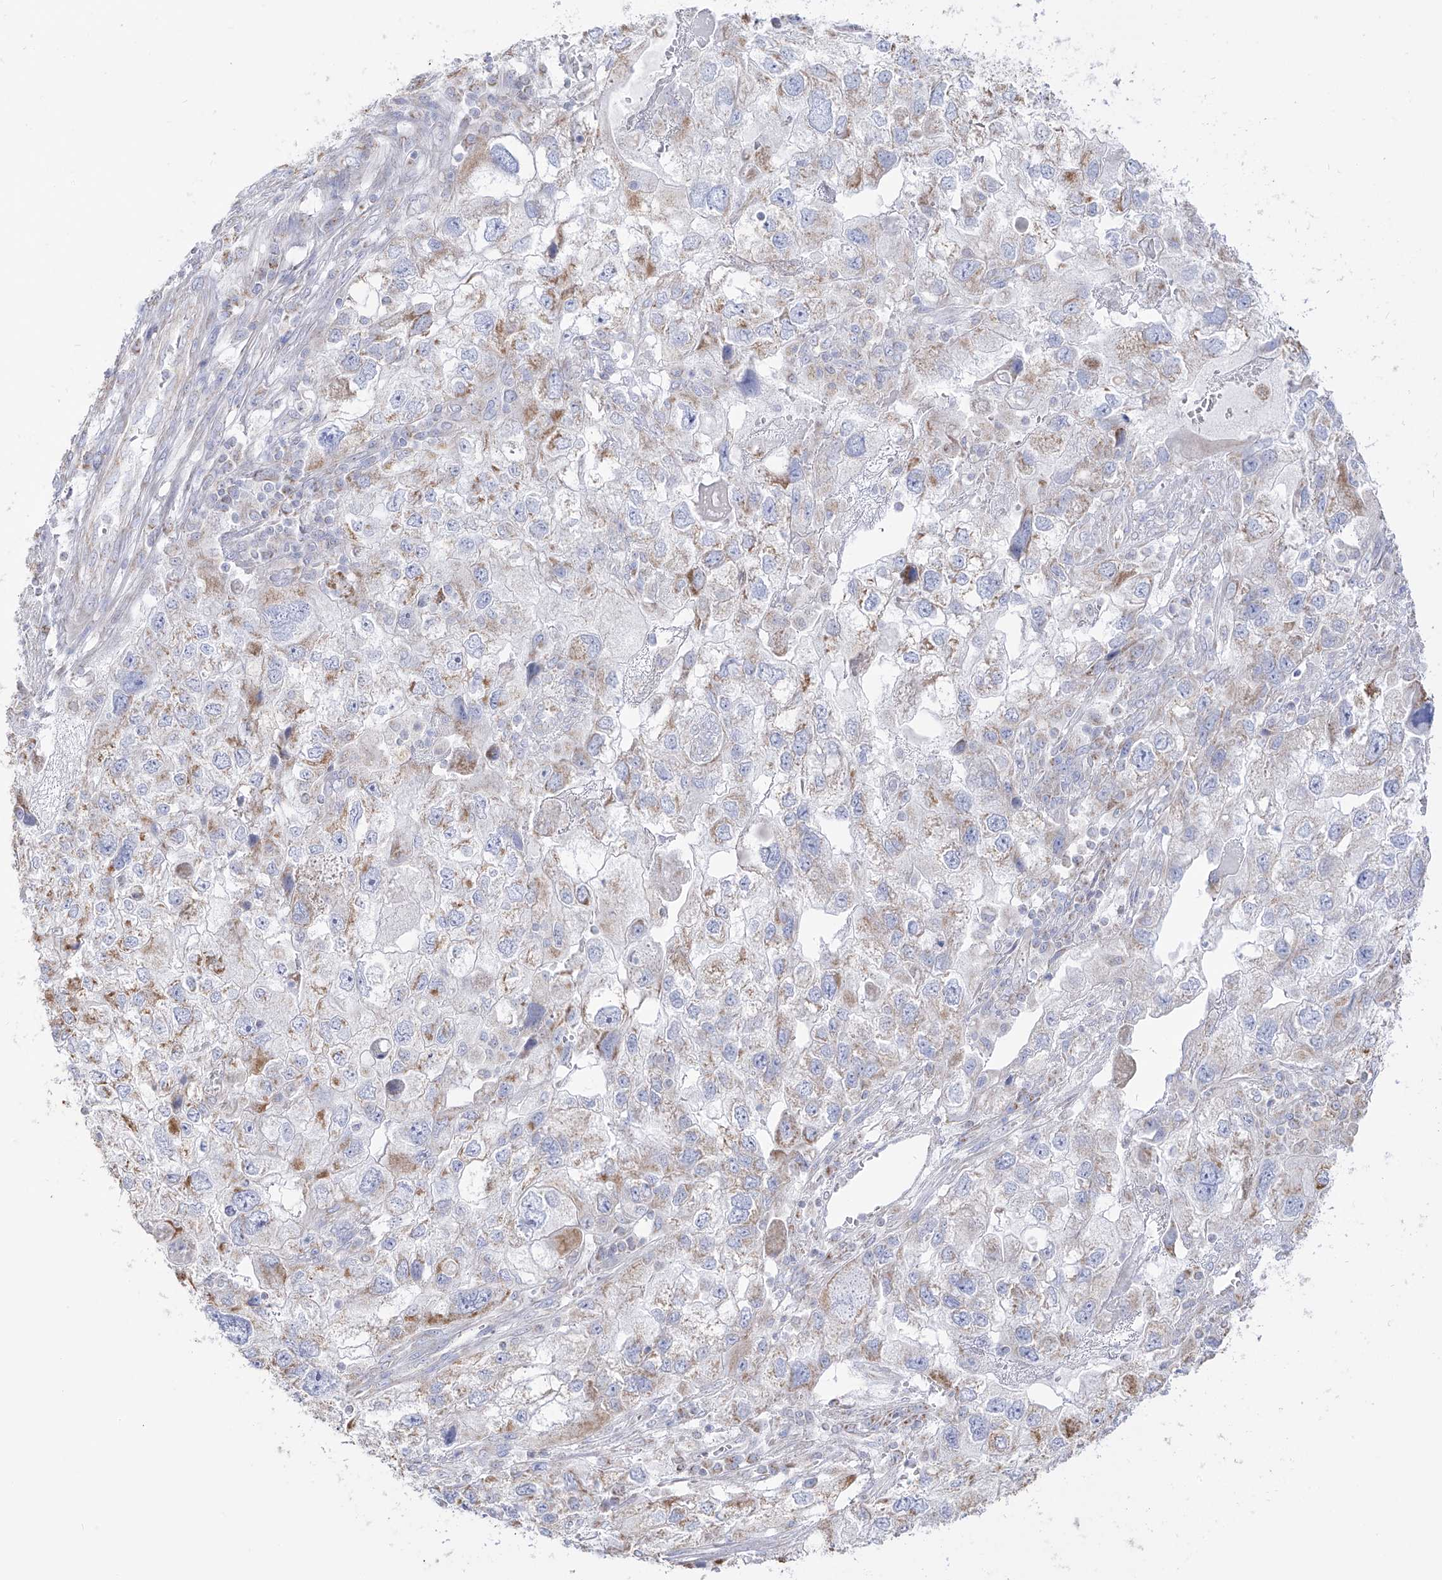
{"staining": {"intensity": "weak", "quantity": "25%-75%", "location": "cytoplasmic/membranous"}, "tissue": "endometrial cancer", "cell_type": "Tumor cells", "image_type": "cancer", "snomed": [{"axis": "morphology", "description": "Adenocarcinoma, NOS"}, {"axis": "topography", "description": "Endometrium"}], "caption": "IHC micrograph of adenocarcinoma (endometrial) stained for a protein (brown), which shows low levels of weak cytoplasmic/membranous positivity in about 25%-75% of tumor cells.", "gene": "RCHY1", "patient": {"sex": "female", "age": 49}}